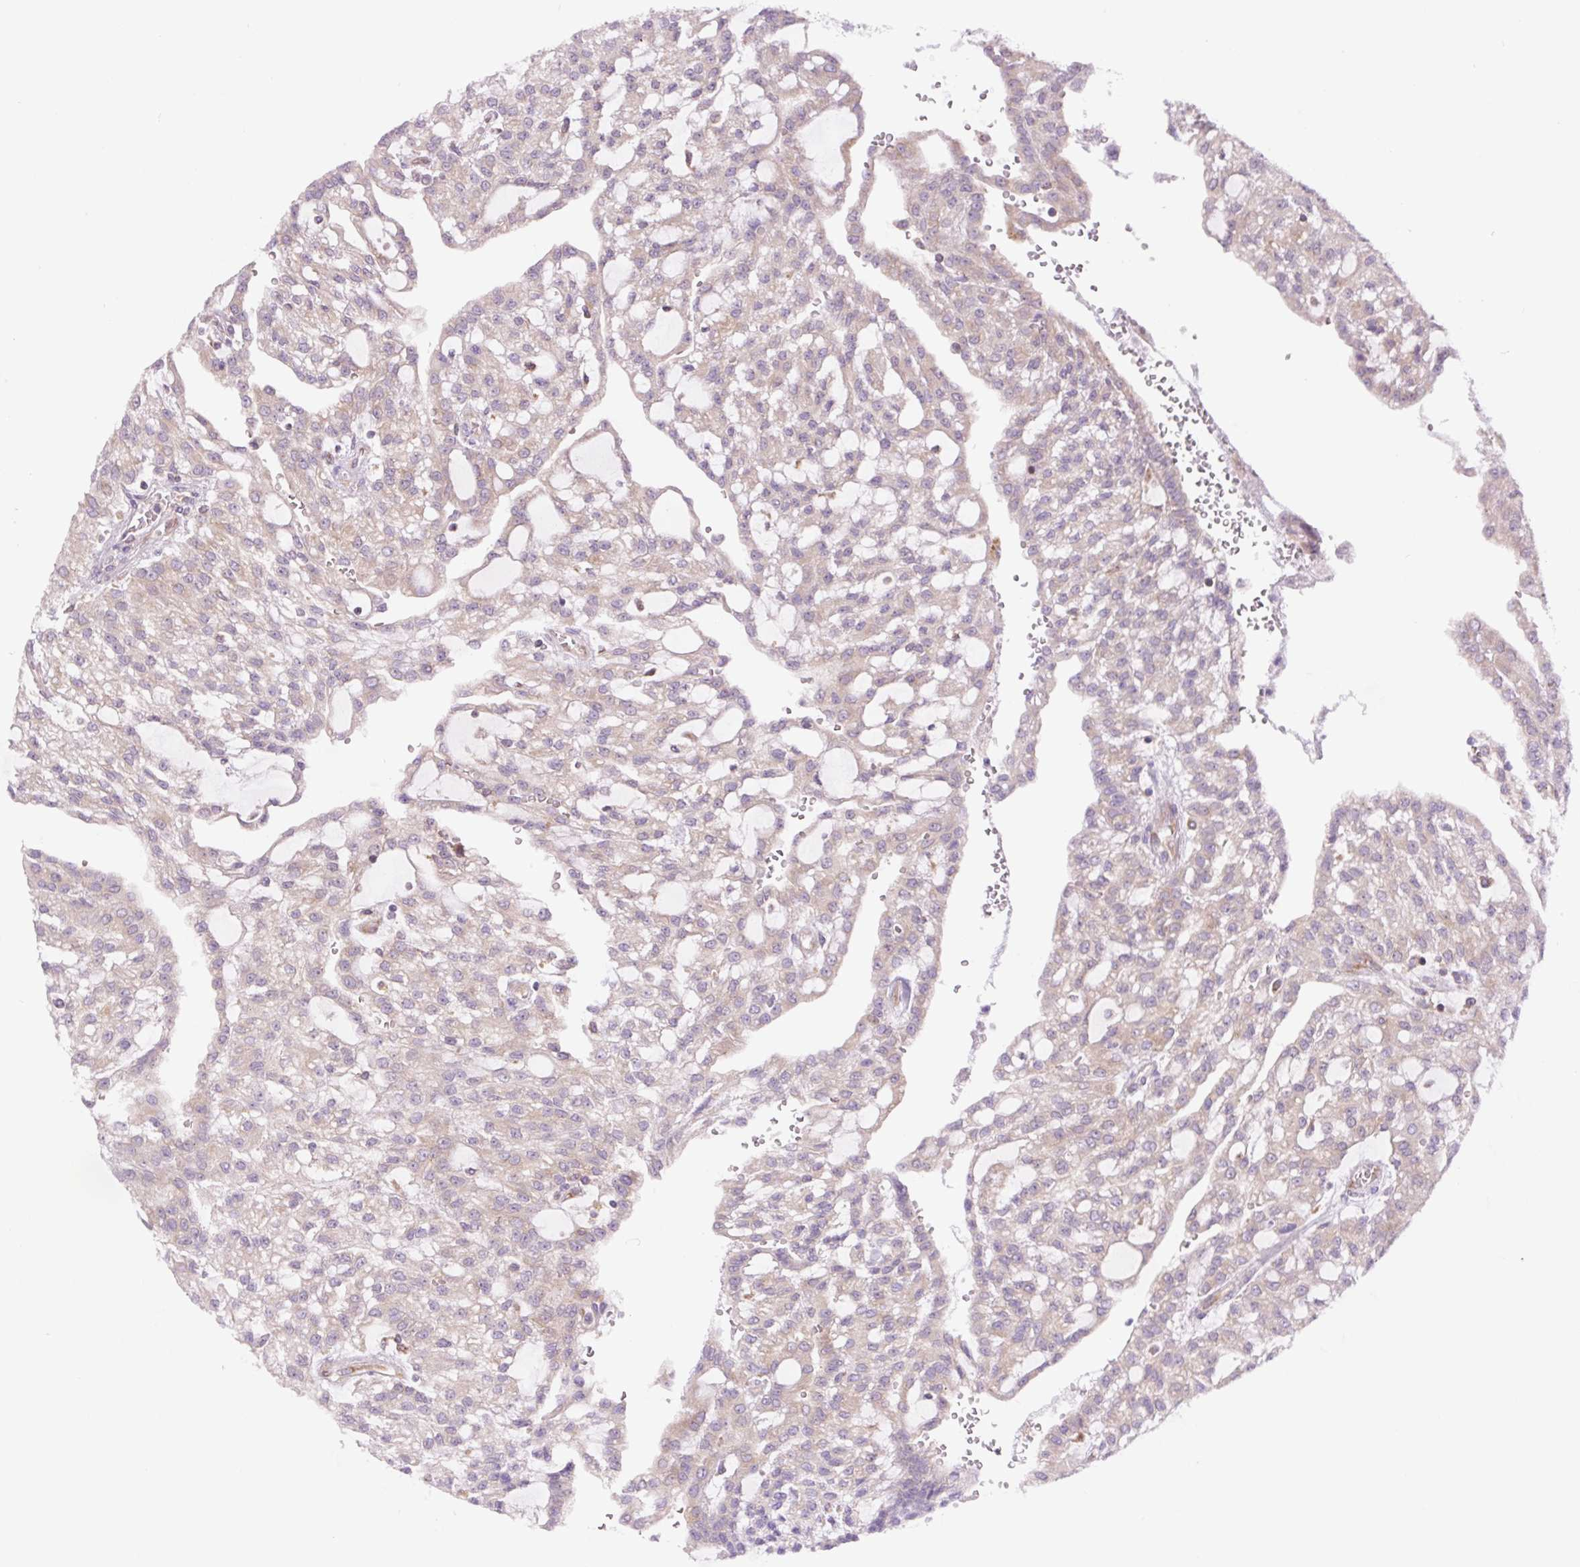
{"staining": {"intensity": "weak", "quantity": ">75%", "location": "cytoplasmic/membranous"}, "tissue": "renal cancer", "cell_type": "Tumor cells", "image_type": "cancer", "snomed": [{"axis": "morphology", "description": "Adenocarcinoma, NOS"}, {"axis": "topography", "description": "Kidney"}], "caption": "Weak cytoplasmic/membranous staining is present in approximately >75% of tumor cells in renal cancer.", "gene": "MINK1", "patient": {"sex": "male", "age": 63}}